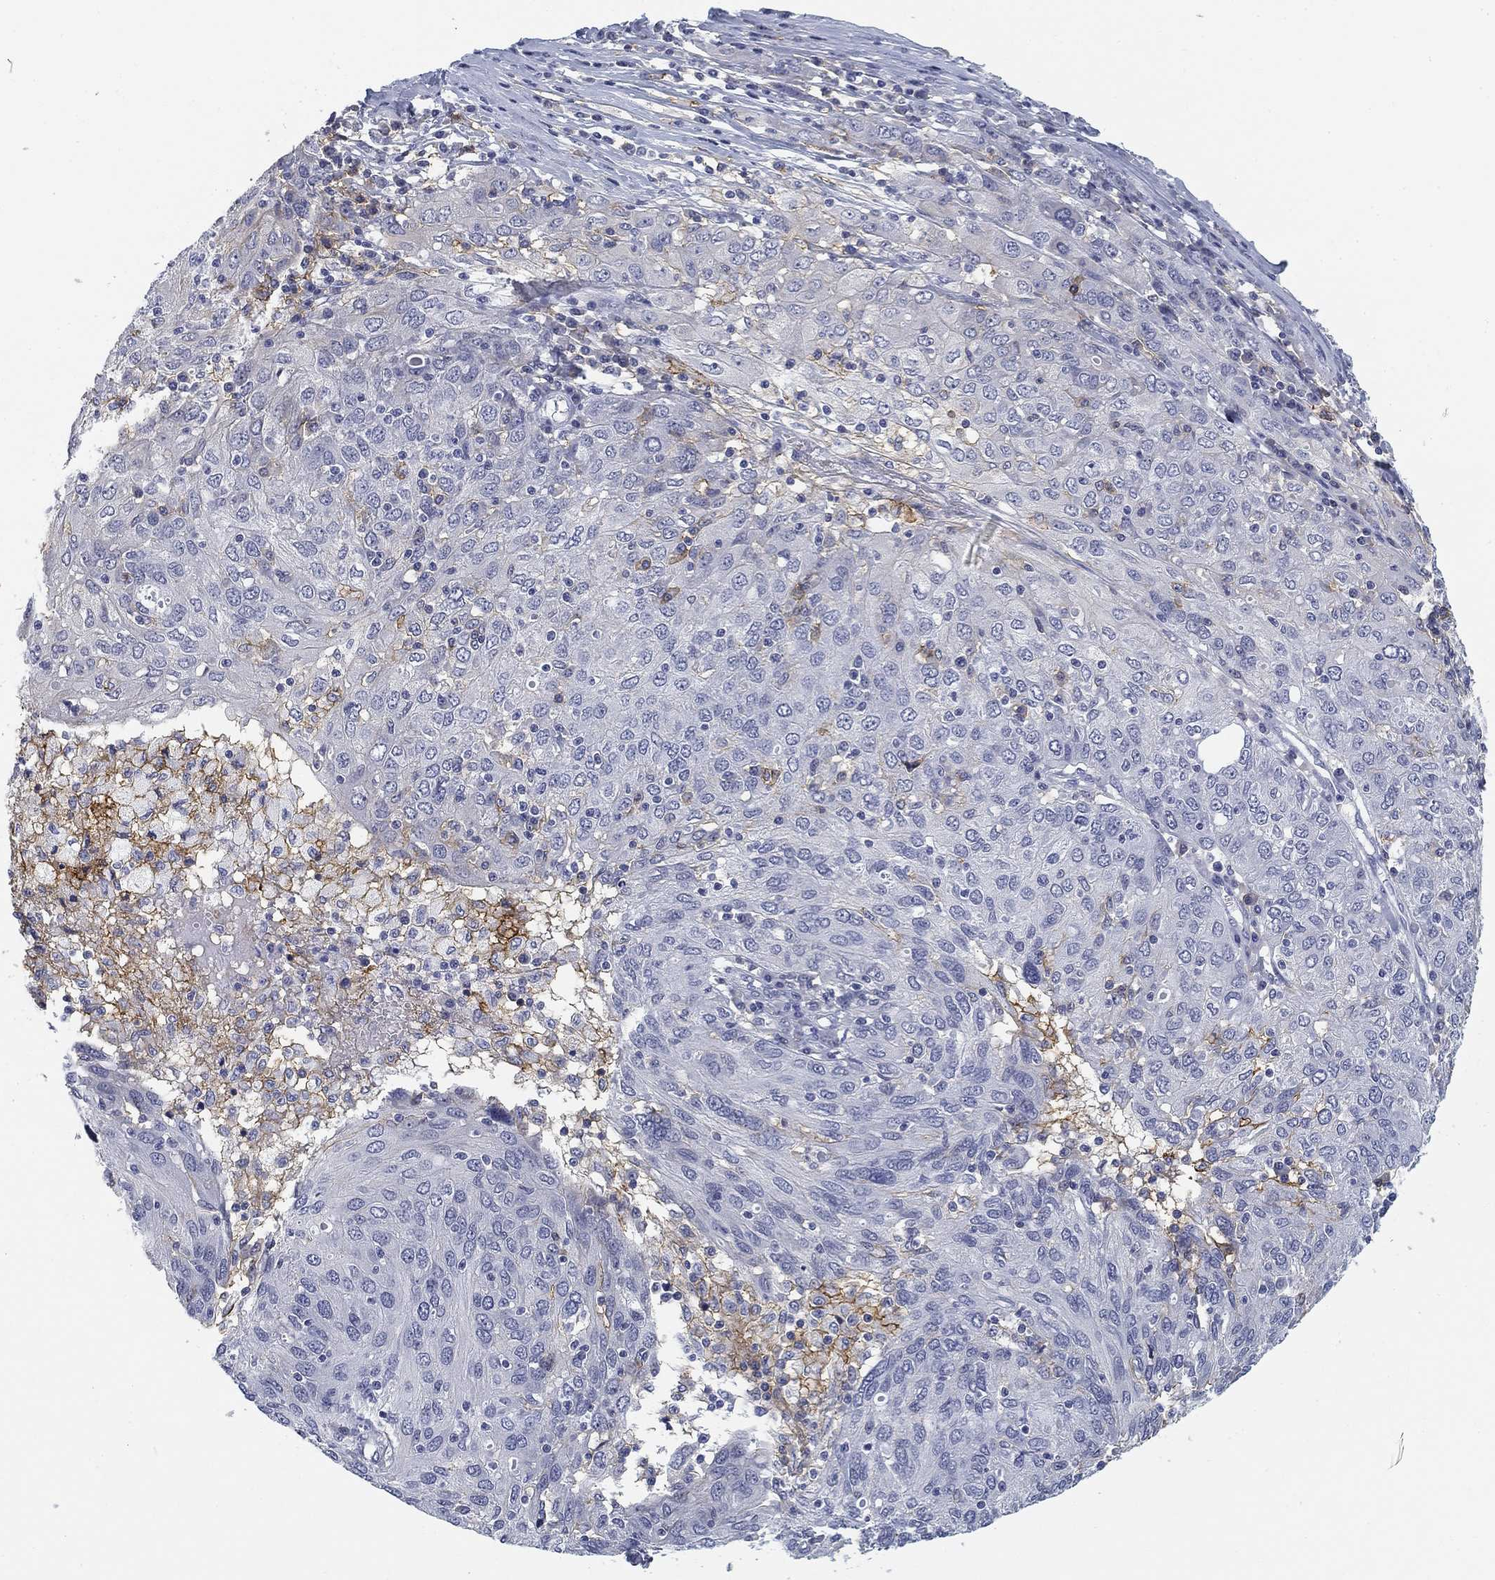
{"staining": {"intensity": "negative", "quantity": "none", "location": "none"}, "tissue": "ovarian cancer", "cell_type": "Tumor cells", "image_type": "cancer", "snomed": [{"axis": "morphology", "description": "Carcinoma, endometroid"}, {"axis": "topography", "description": "Ovary"}], "caption": "IHC photomicrograph of ovarian cancer (endometroid carcinoma) stained for a protein (brown), which displays no positivity in tumor cells.", "gene": "SLC2A5", "patient": {"sex": "female", "age": 50}}